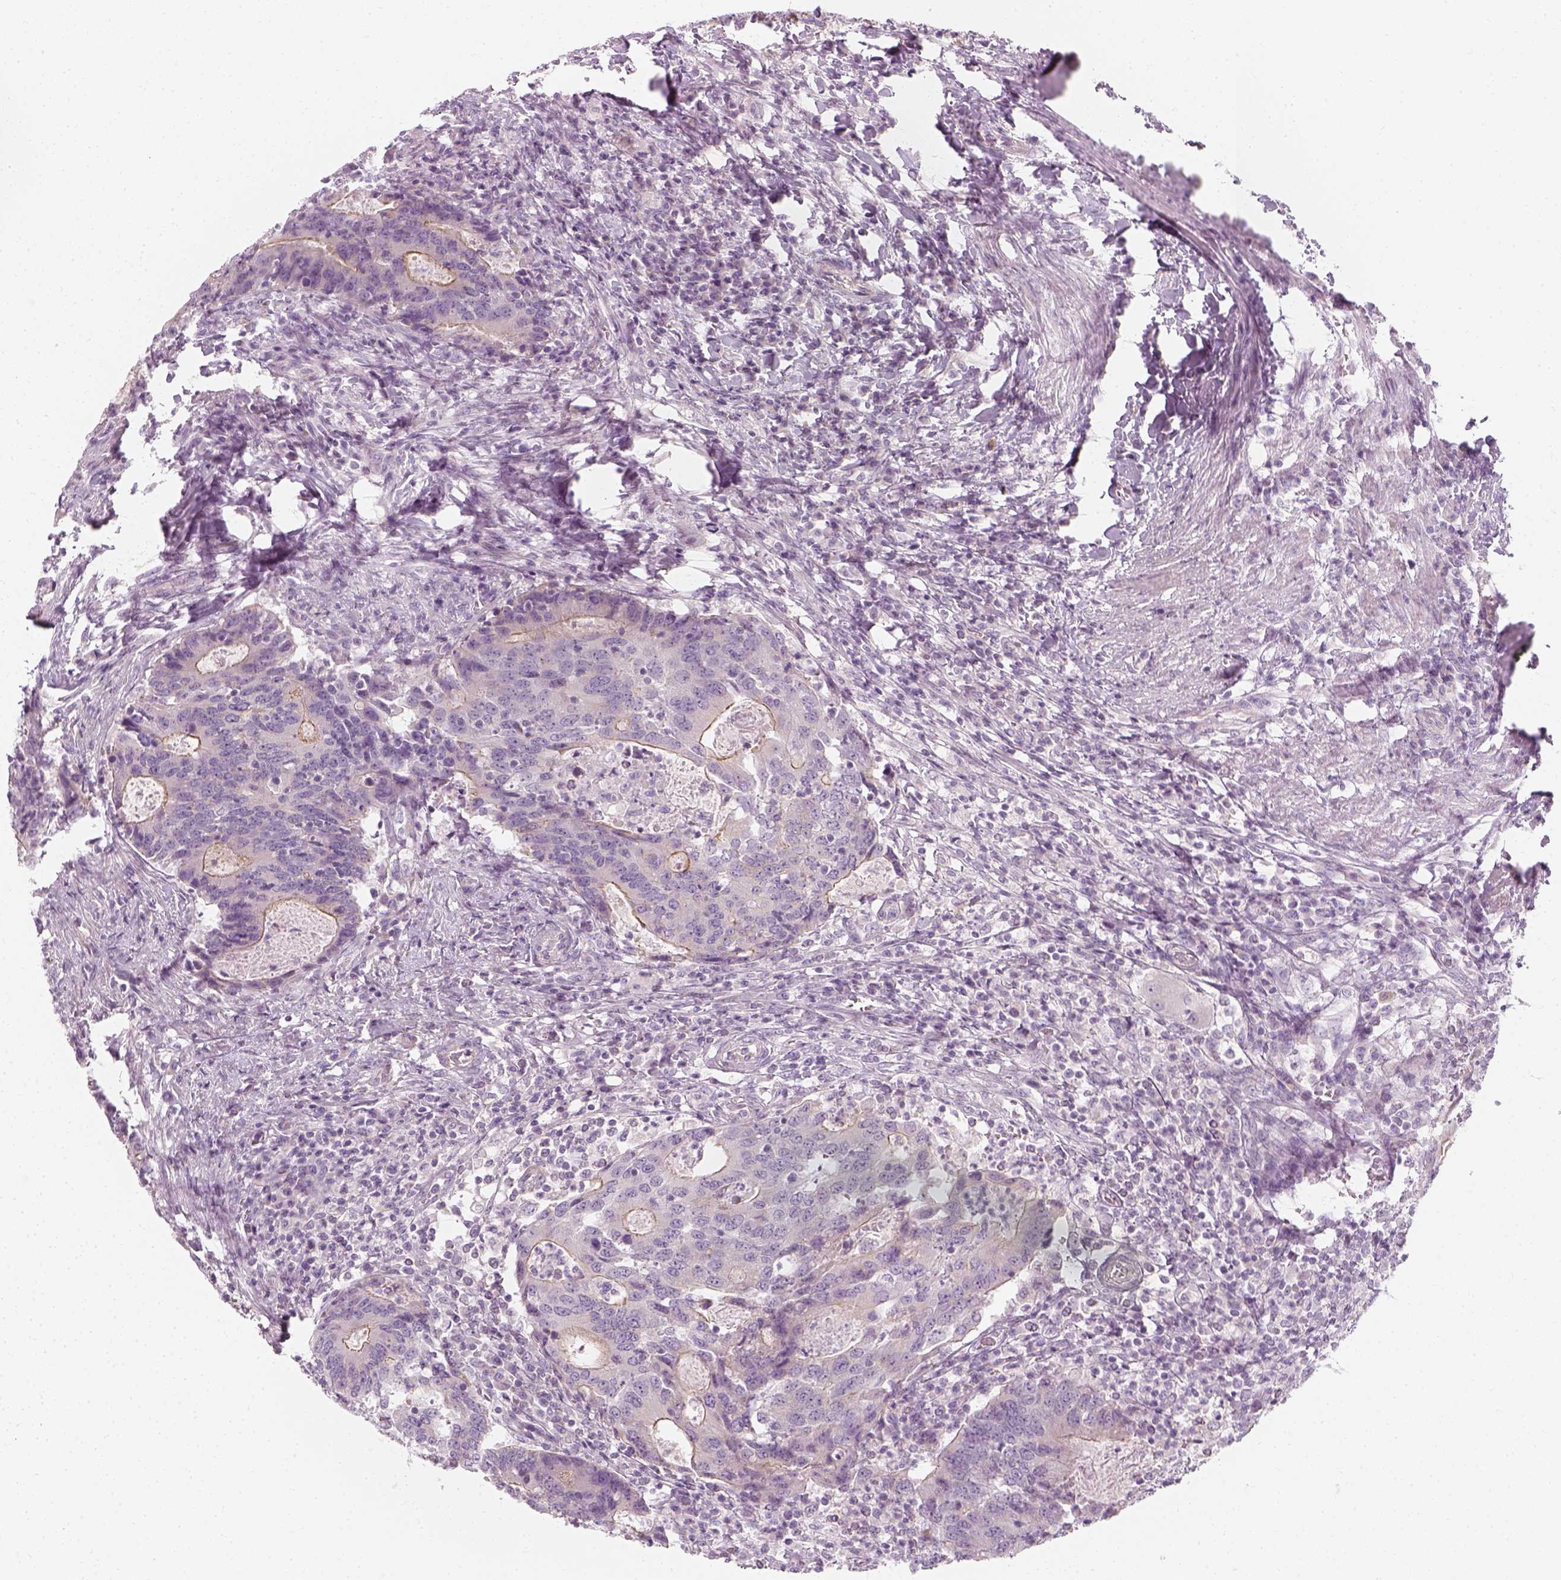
{"staining": {"intensity": "weak", "quantity": "<25%", "location": "cytoplasmic/membranous"}, "tissue": "colorectal cancer", "cell_type": "Tumor cells", "image_type": "cancer", "snomed": [{"axis": "morphology", "description": "Adenocarcinoma, NOS"}, {"axis": "topography", "description": "Colon"}], "caption": "The image reveals no significant staining in tumor cells of adenocarcinoma (colorectal).", "gene": "PRAME", "patient": {"sex": "male", "age": 67}}